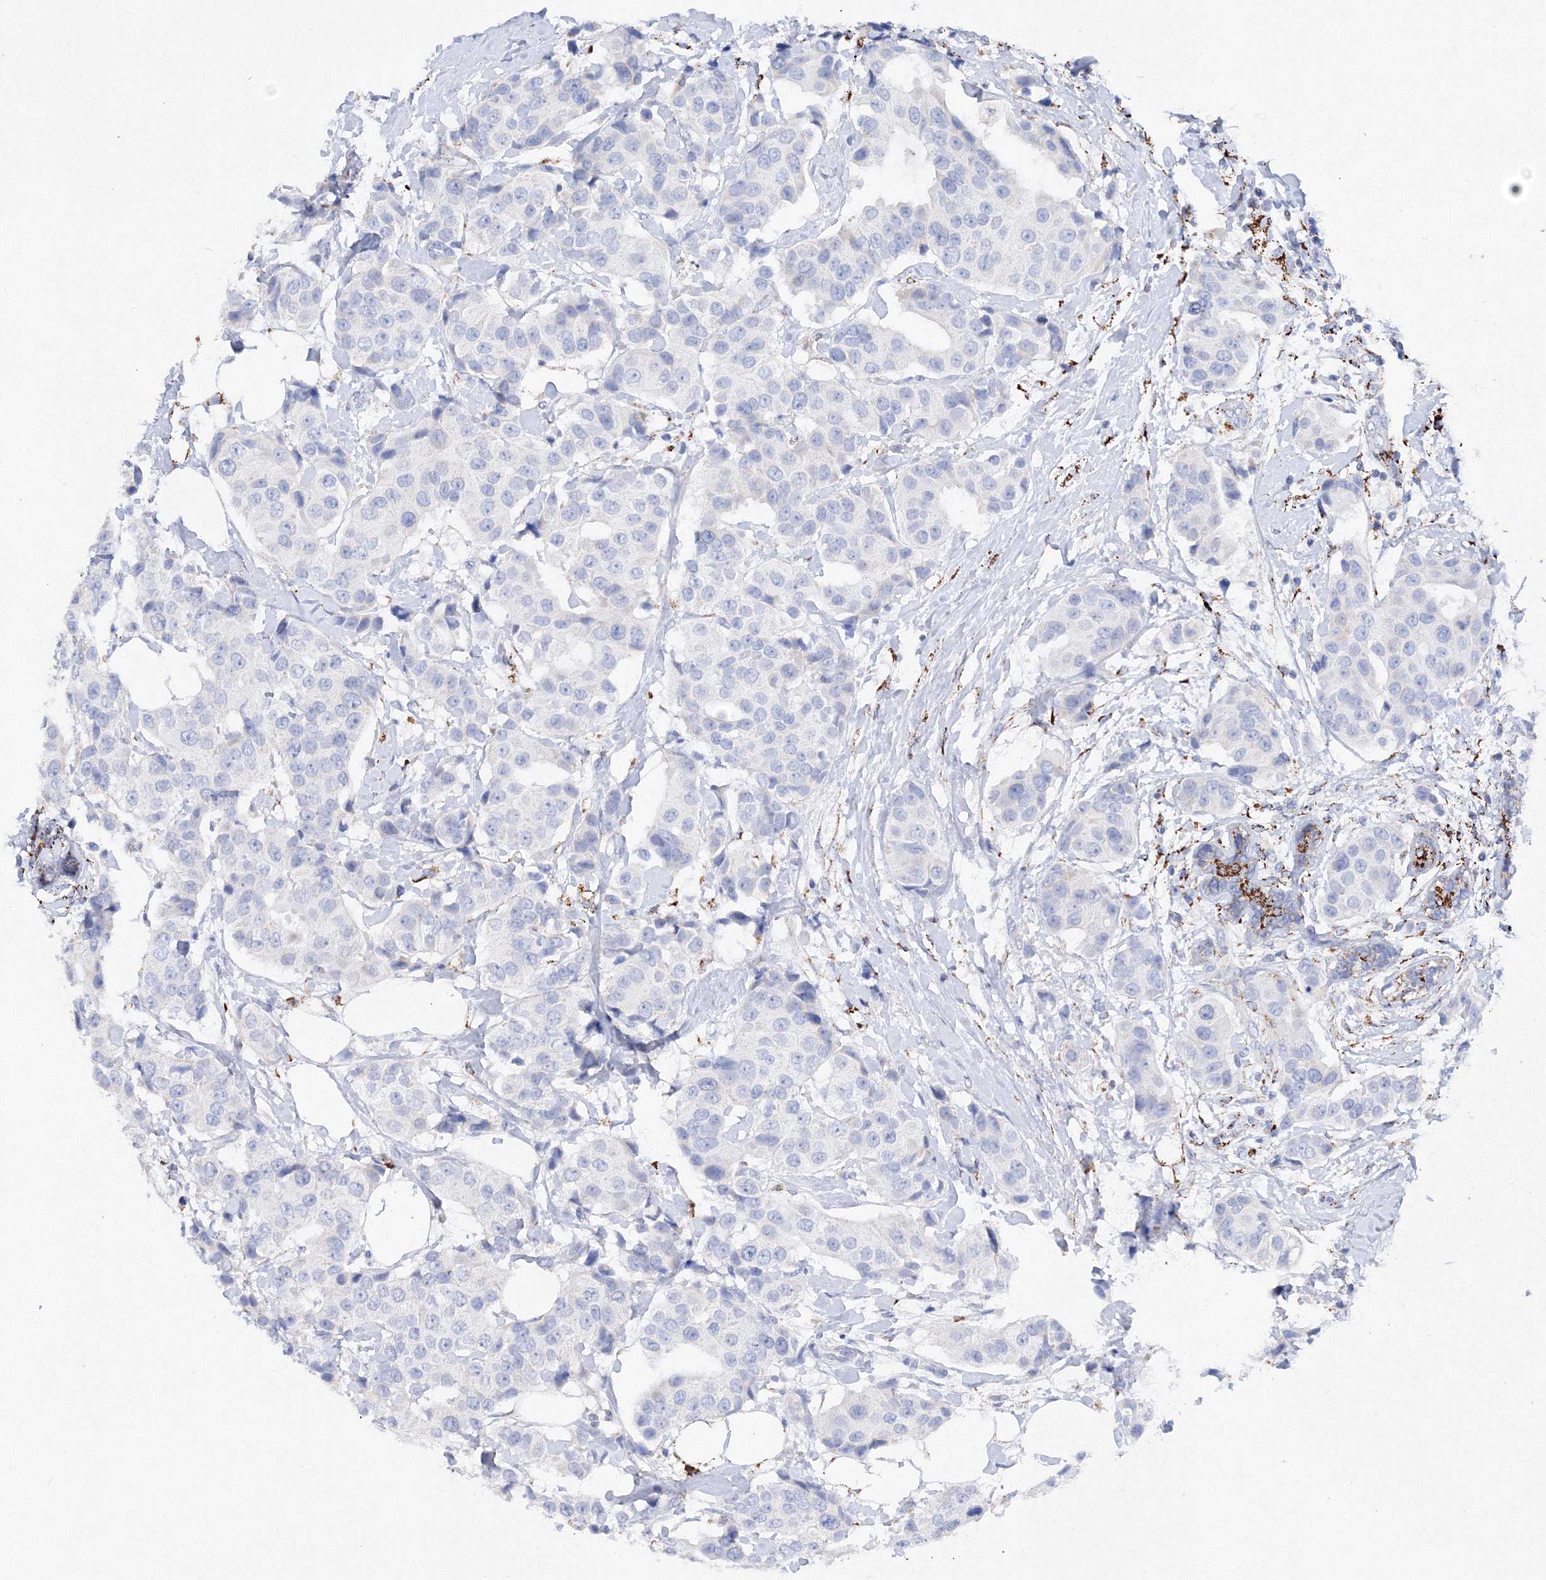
{"staining": {"intensity": "negative", "quantity": "none", "location": "none"}, "tissue": "breast cancer", "cell_type": "Tumor cells", "image_type": "cancer", "snomed": [{"axis": "morphology", "description": "Normal tissue, NOS"}, {"axis": "morphology", "description": "Duct carcinoma"}, {"axis": "topography", "description": "Breast"}], "caption": "Tumor cells are negative for protein expression in human breast intraductal carcinoma.", "gene": "MERTK", "patient": {"sex": "female", "age": 39}}